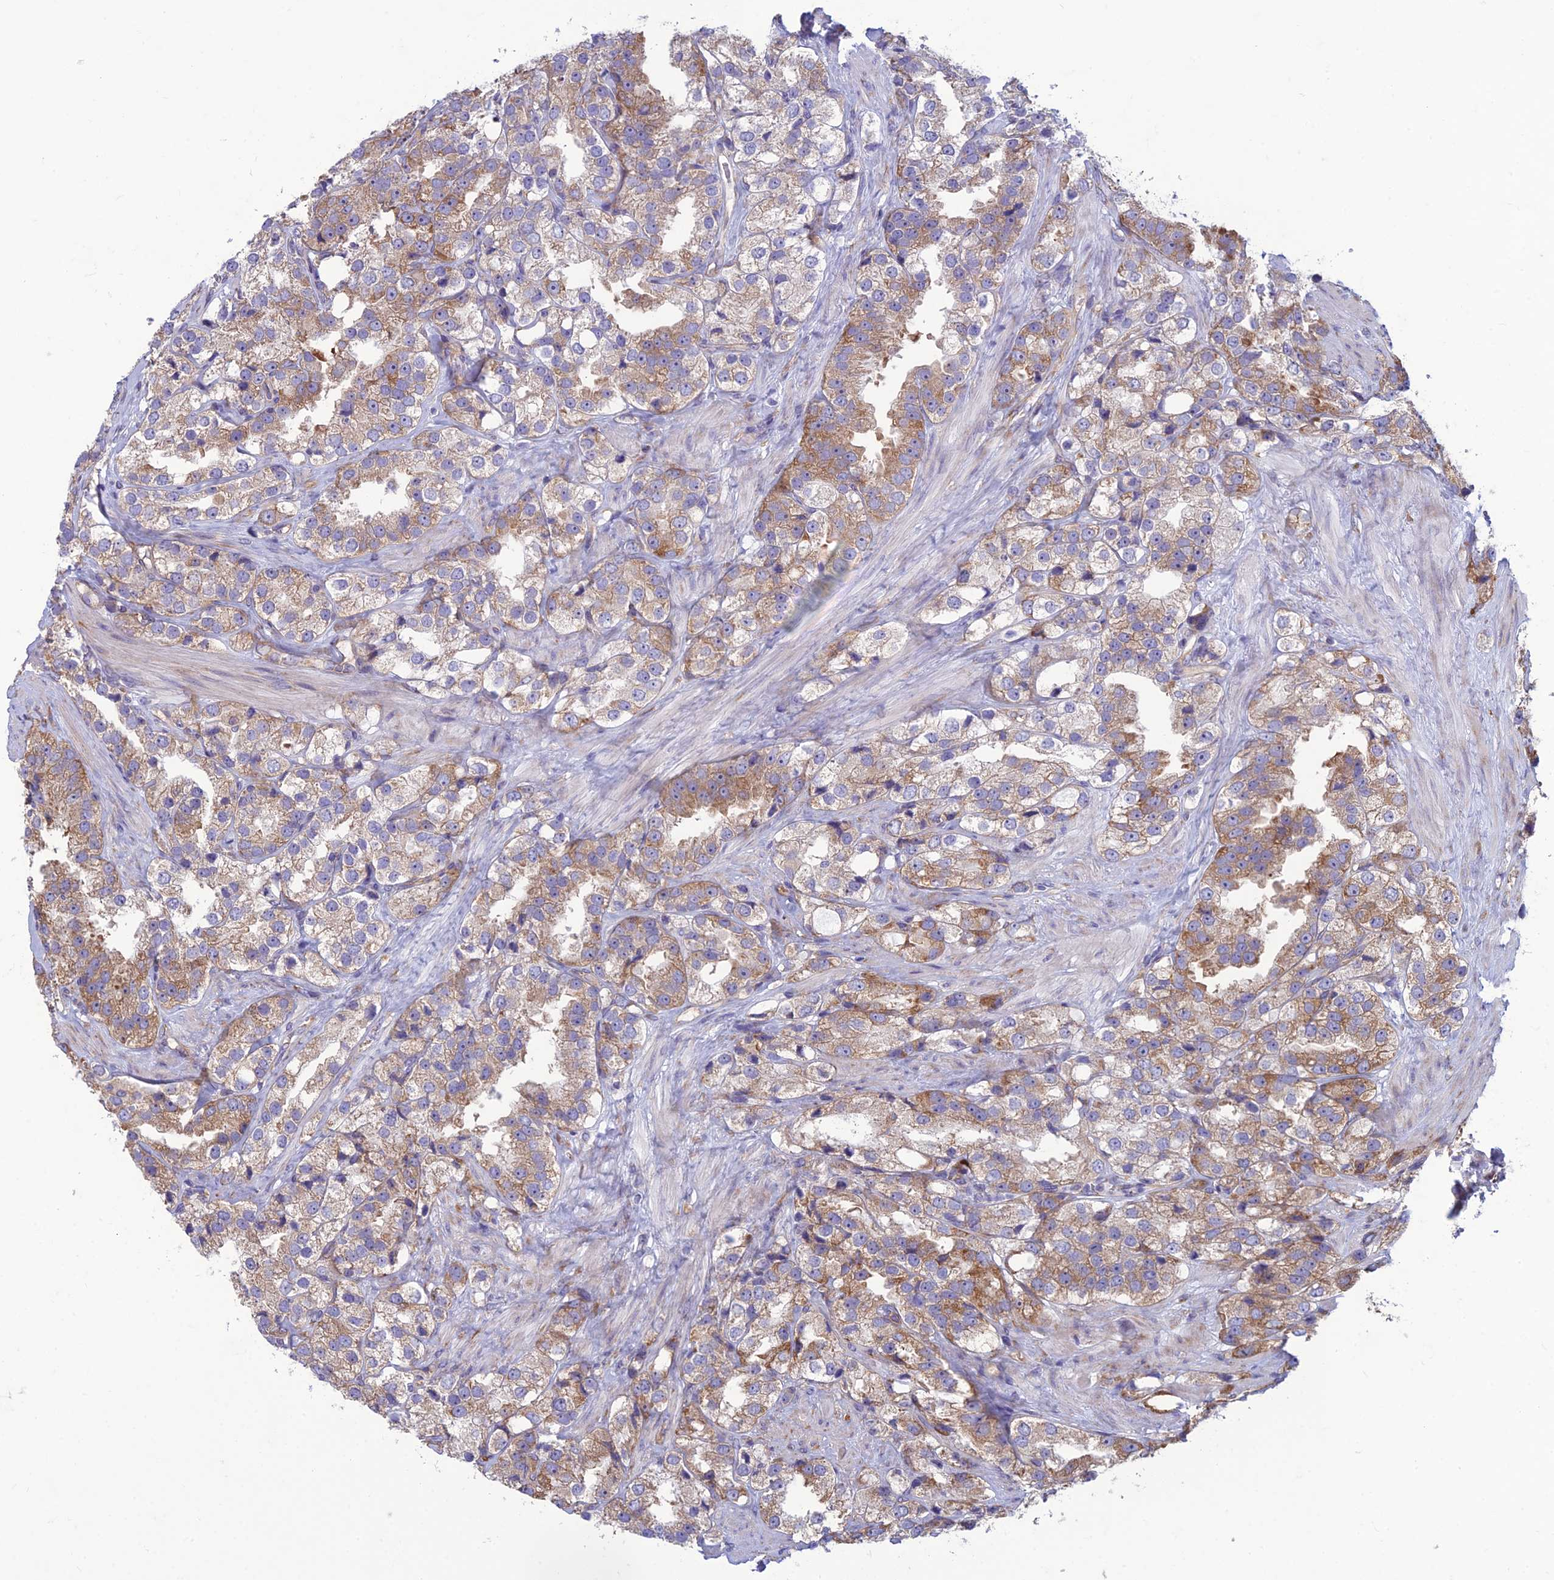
{"staining": {"intensity": "moderate", "quantity": "25%-75%", "location": "cytoplasmic/membranous"}, "tissue": "prostate cancer", "cell_type": "Tumor cells", "image_type": "cancer", "snomed": [{"axis": "morphology", "description": "Adenocarcinoma, NOS"}, {"axis": "topography", "description": "Prostate"}], "caption": "The micrograph demonstrates a brown stain indicating the presence of a protein in the cytoplasmic/membranous of tumor cells in prostate adenocarcinoma. The staining was performed using DAB, with brown indicating positive protein expression. Nuclei are stained blue with hematoxylin.", "gene": "RPL17-C18orf32", "patient": {"sex": "male", "age": 79}}